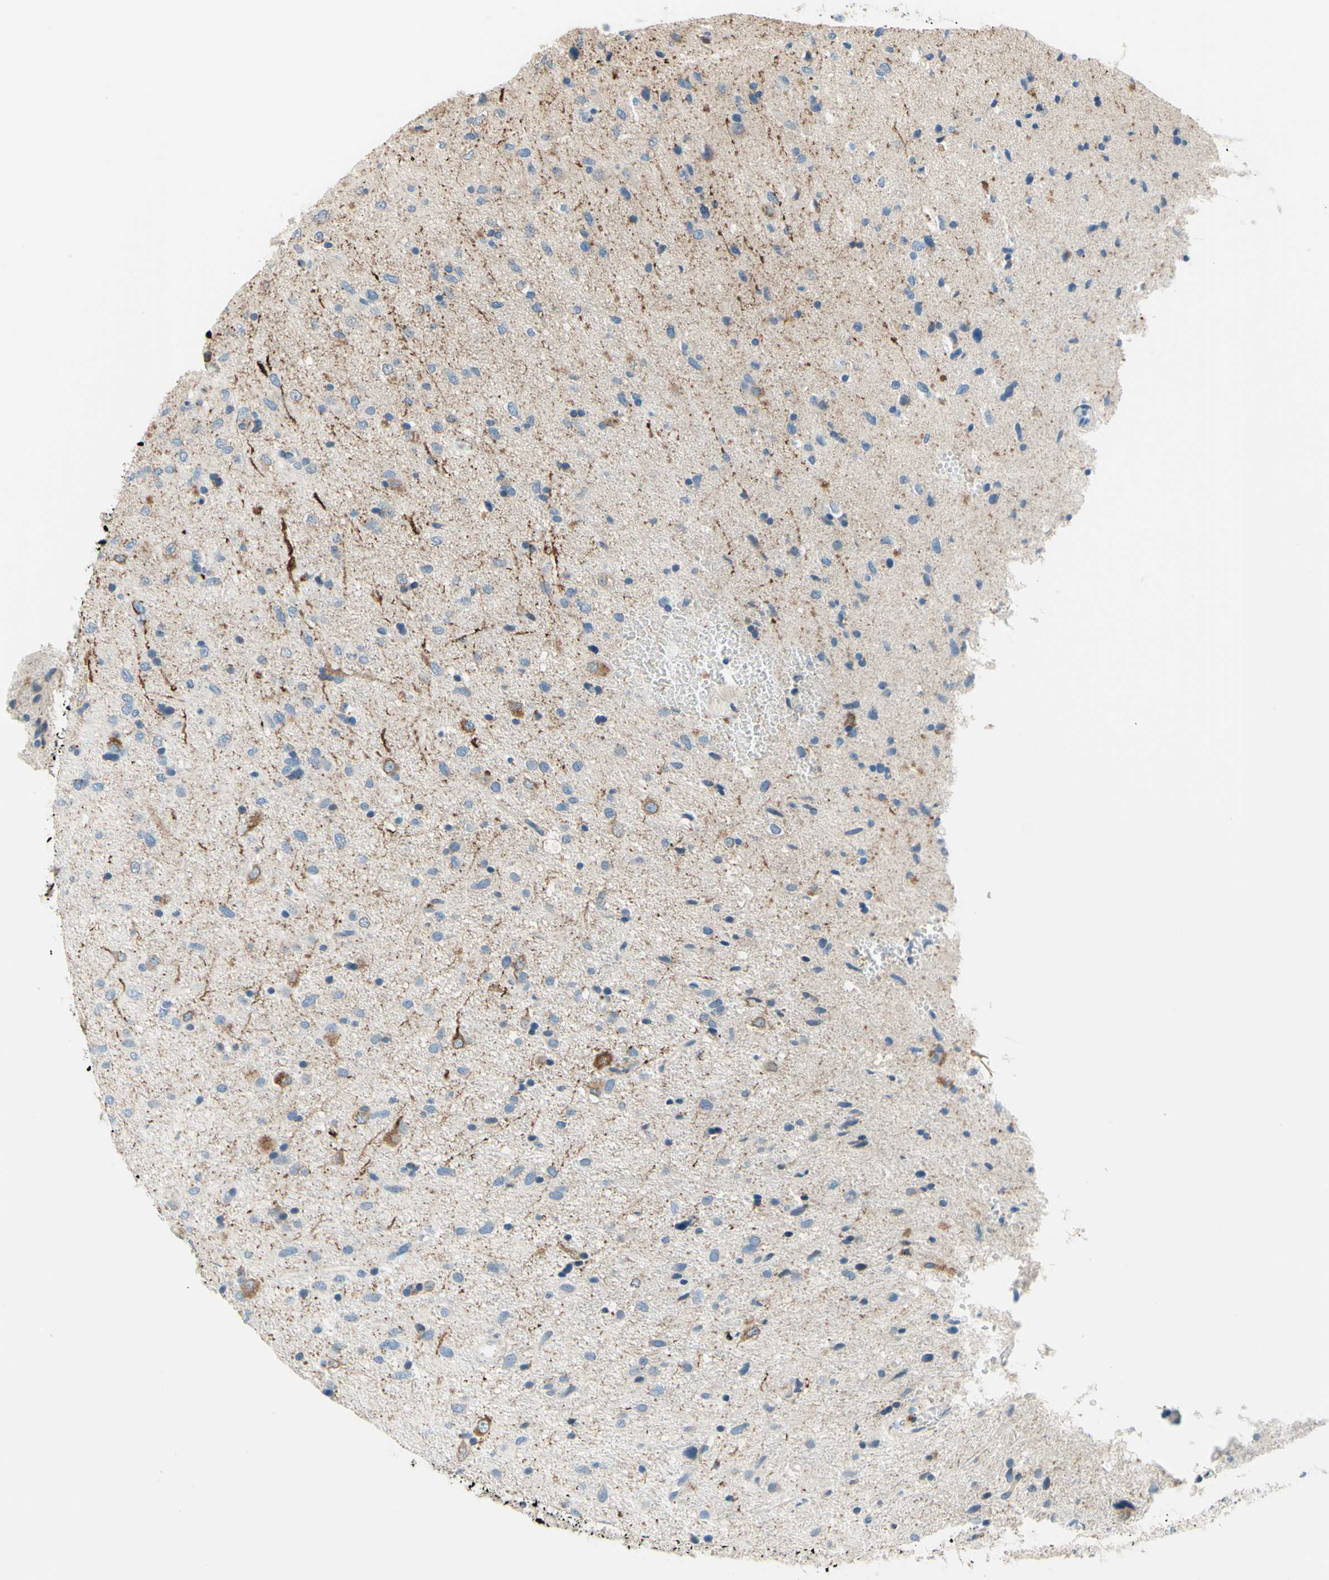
{"staining": {"intensity": "weak", "quantity": "<25%", "location": "cytoplasmic/membranous"}, "tissue": "glioma", "cell_type": "Tumor cells", "image_type": "cancer", "snomed": [{"axis": "morphology", "description": "Glioma, malignant, Low grade"}, {"axis": "topography", "description": "Brain"}], "caption": "Immunohistochemical staining of malignant glioma (low-grade) reveals no significant expression in tumor cells.", "gene": "SIGLEC9", "patient": {"sex": "male", "age": 77}}